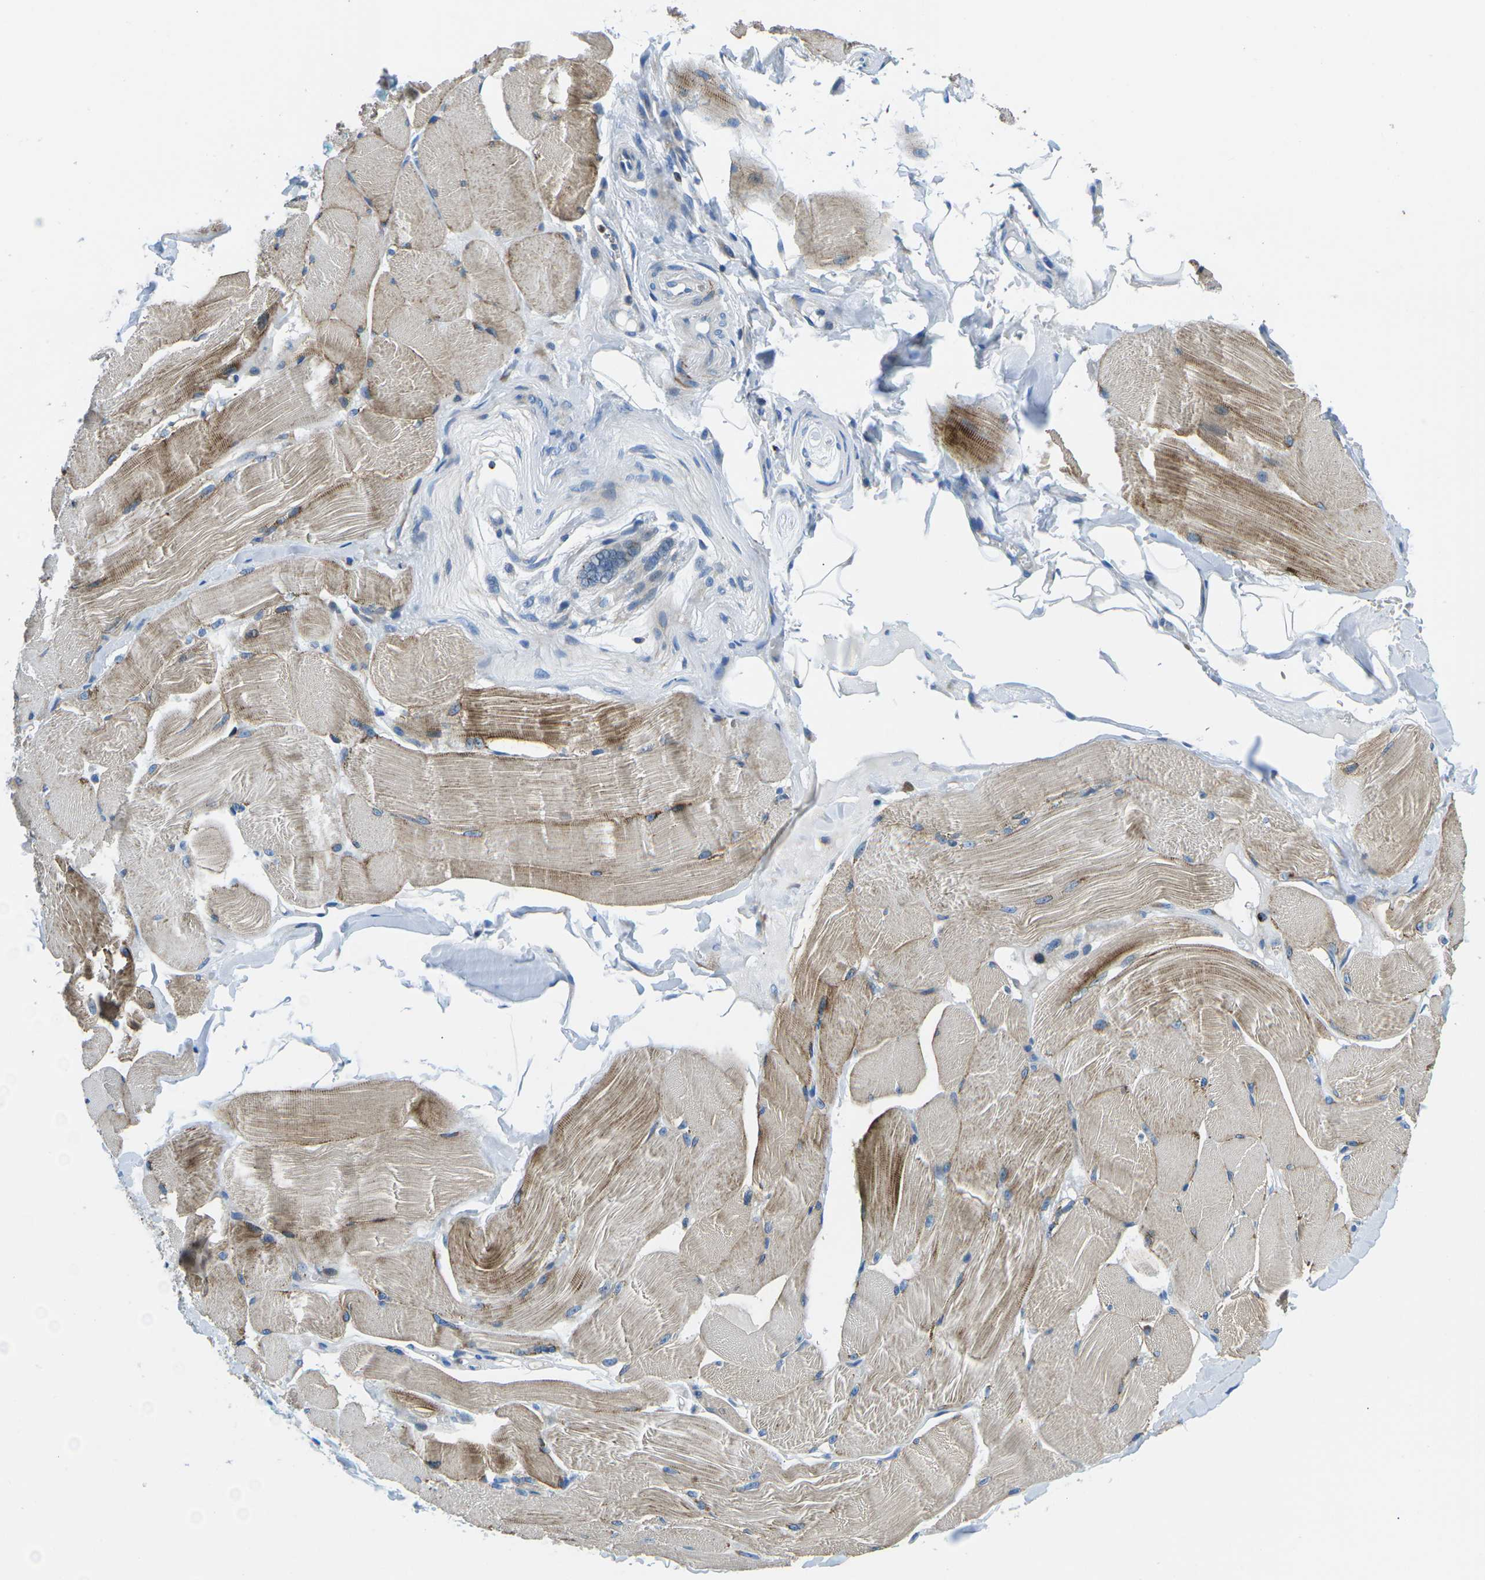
{"staining": {"intensity": "weak", "quantity": "25%-75%", "location": "cytoplasmic/membranous"}, "tissue": "skeletal muscle", "cell_type": "Myocytes", "image_type": "normal", "snomed": [{"axis": "morphology", "description": "Normal tissue, NOS"}, {"axis": "topography", "description": "Skin"}, {"axis": "topography", "description": "Skeletal muscle"}], "caption": "Immunohistochemistry (IHC) of normal human skeletal muscle reveals low levels of weak cytoplasmic/membranous positivity in approximately 25%-75% of myocytes.", "gene": "MC4R", "patient": {"sex": "male", "age": 83}}